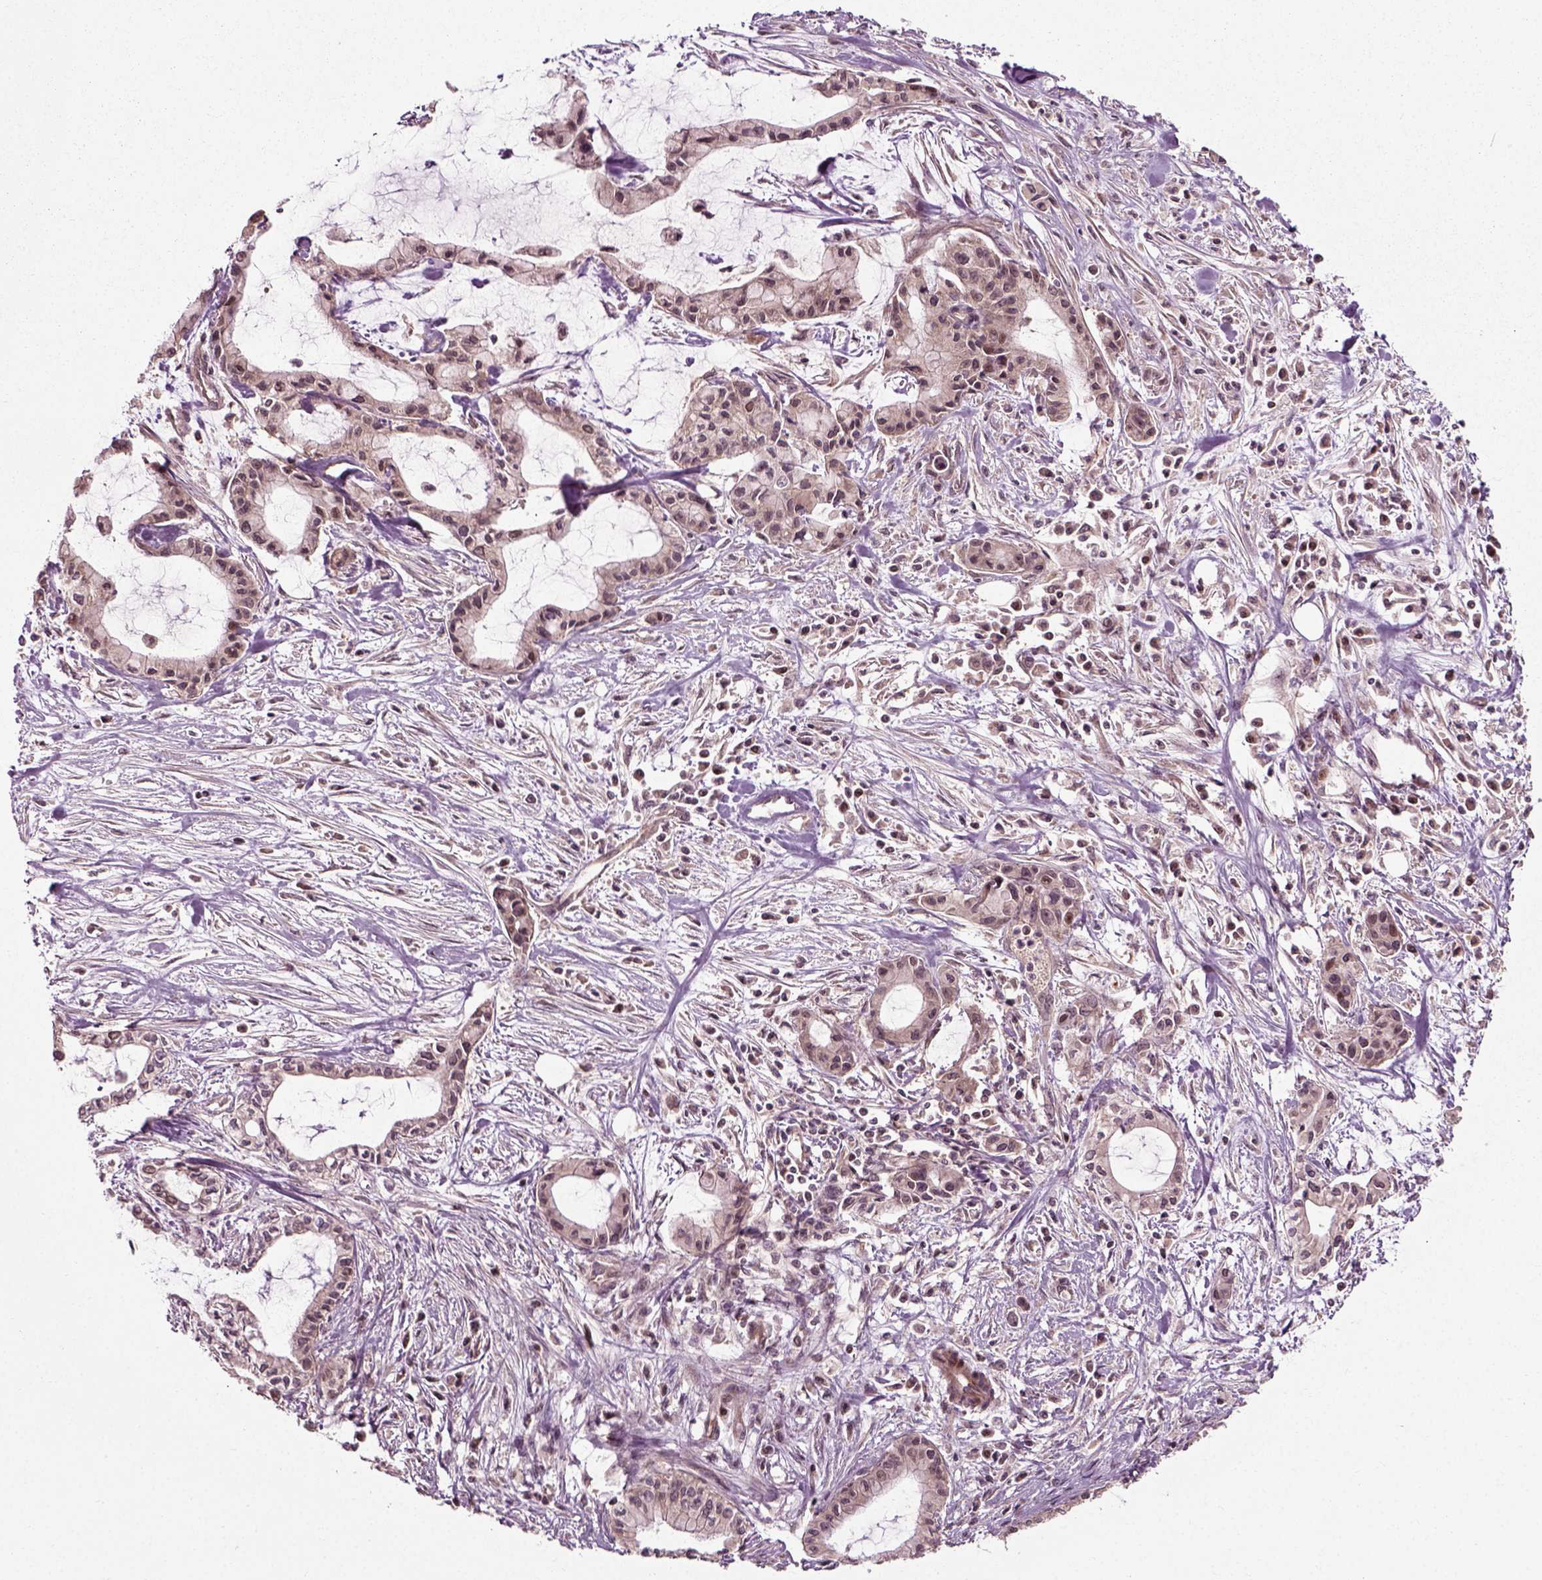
{"staining": {"intensity": "weak", "quantity": "<25%", "location": "cytoplasmic/membranous"}, "tissue": "pancreatic cancer", "cell_type": "Tumor cells", "image_type": "cancer", "snomed": [{"axis": "morphology", "description": "Adenocarcinoma, NOS"}, {"axis": "topography", "description": "Pancreas"}], "caption": "The histopathology image exhibits no staining of tumor cells in pancreatic cancer (adenocarcinoma). (Immunohistochemistry, brightfield microscopy, high magnification).", "gene": "PLCD3", "patient": {"sex": "male", "age": 48}}